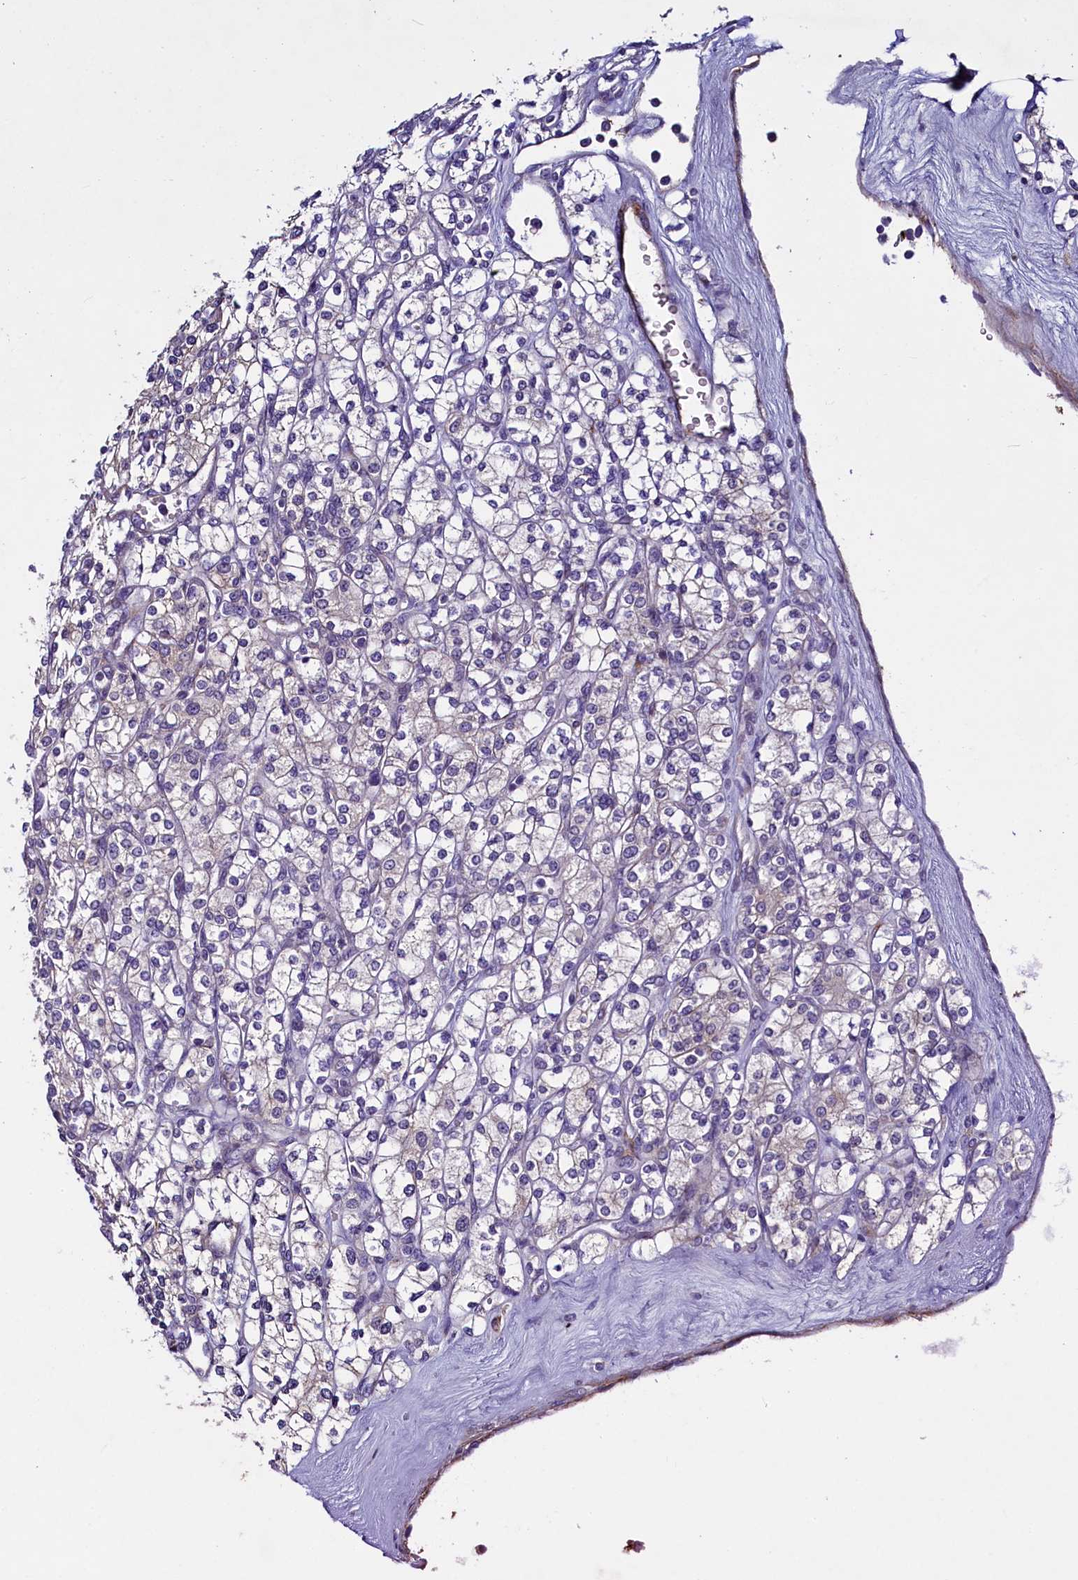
{"staining": {"intensity": "negative", "quantity": "none", "location": "none"}, "tissue": "renal cancer", "cell_type": "Tumor cells", "image_type": "cancer", "snomed": [{"axis": "morphology", "description": "Adenocarcinoma, NOS"}, {"axis": "topography", "description": "Kidney"}], "caption": "High power microscopy photomicrograph of an IHC micrograph of renal adenocarcinoma, revealing no significant positivity in tumor cells. (Stains: DAB IHC with hematoxylin counter stain, Microscopy: brightfield microscopy at high magnification).", "gene": "MRC2", "patient": {"sex": "male", "age": 77}}